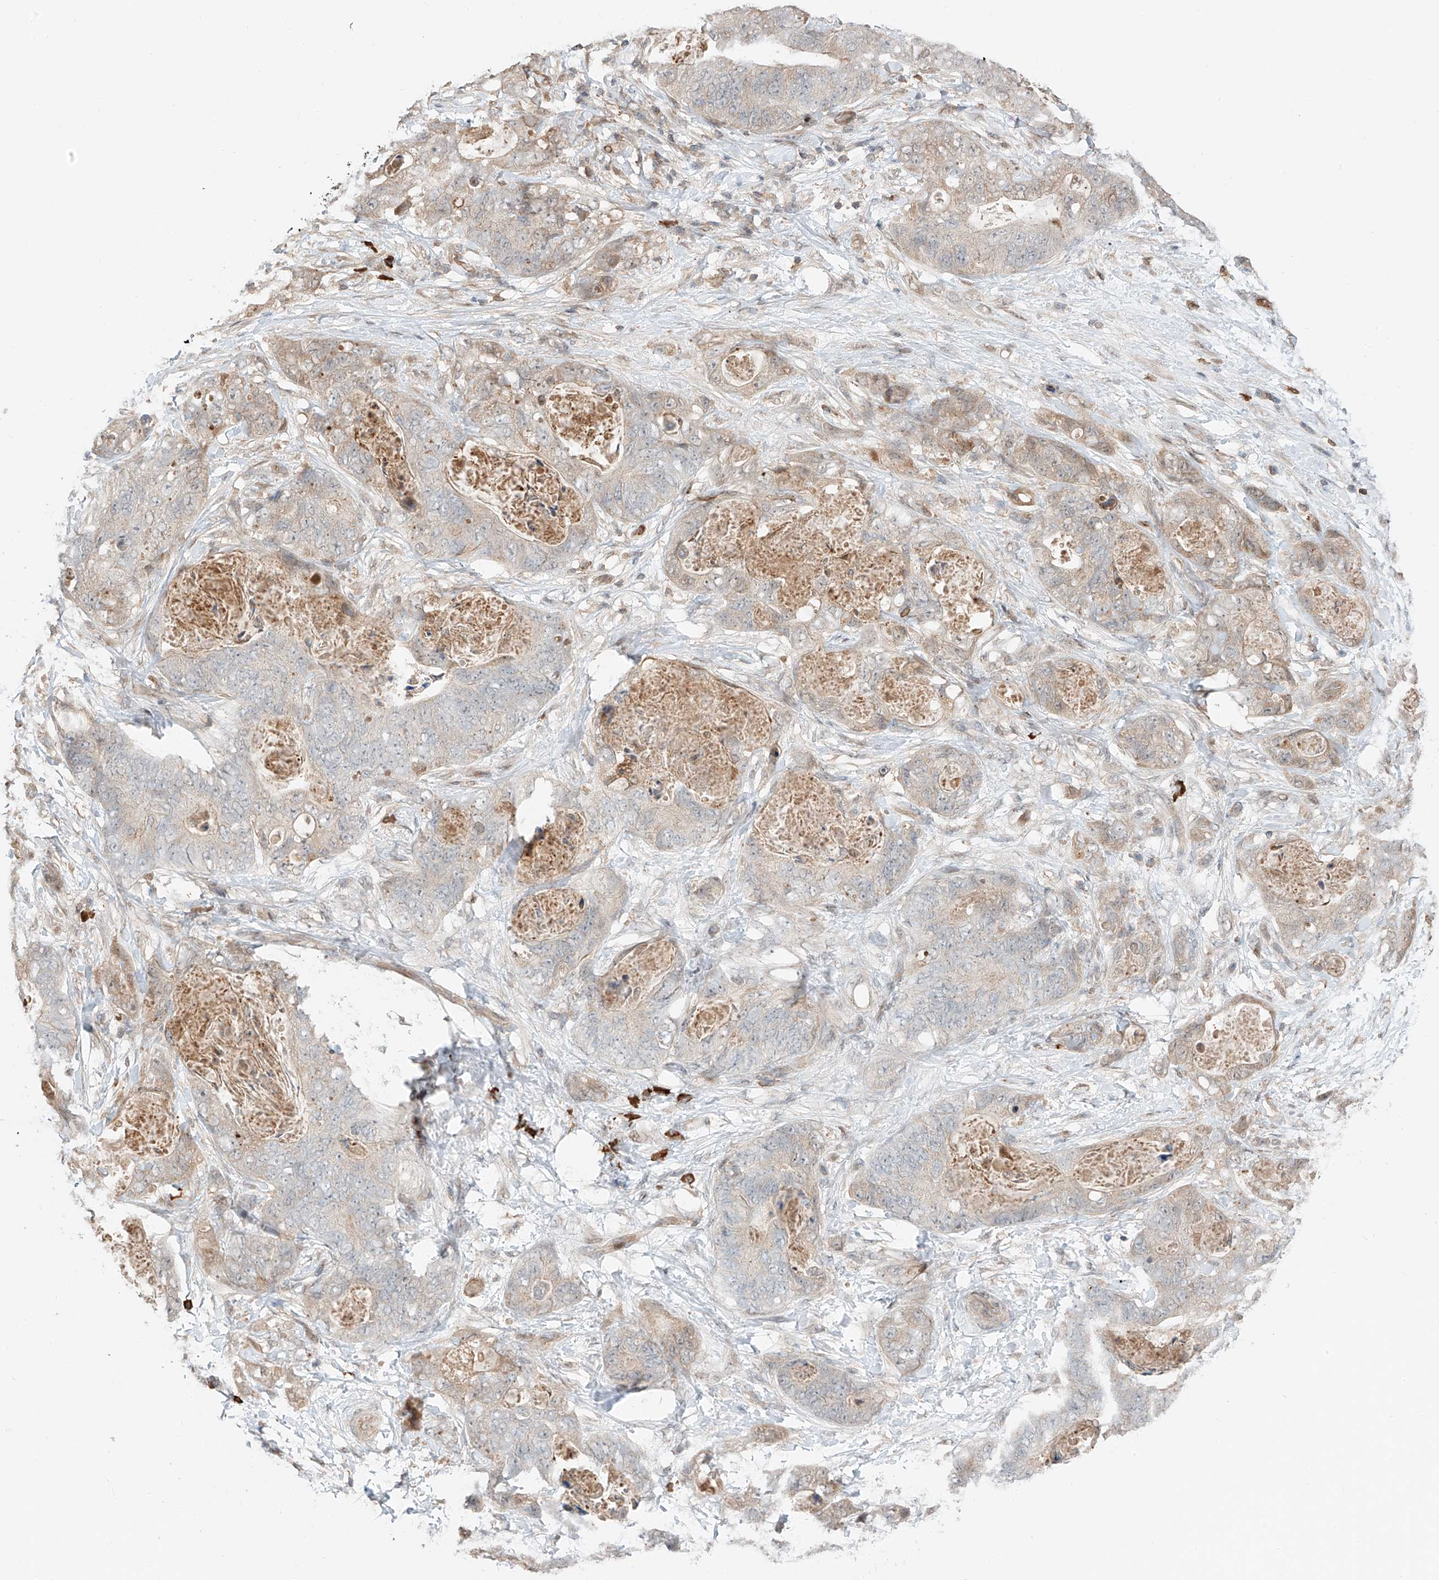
{"staining": {"intensity": "negative", "quantity": "none", "location": "none"}, "tissue": "stomach cancer", "cell_type": "Tumor cells", "image_type": "cancer", "snomed": [{"axis": "morphology", "description": "Adenocarcinoma, NOS"}, {"axis": "topography", "description": "Stomach"}], "caption": "This photomicrograph is of stomach cancer (adenocarcinoma) stained with immunohistochemistry to label a protein in brown with the nuclei are counter-stained blue. There is no expression in tumor cells. (DAB (3,3'-diaminobenzidine) IHC, high magnification).", "gene": "CEP162", "patient": {"sex": "female", "age": 89}}